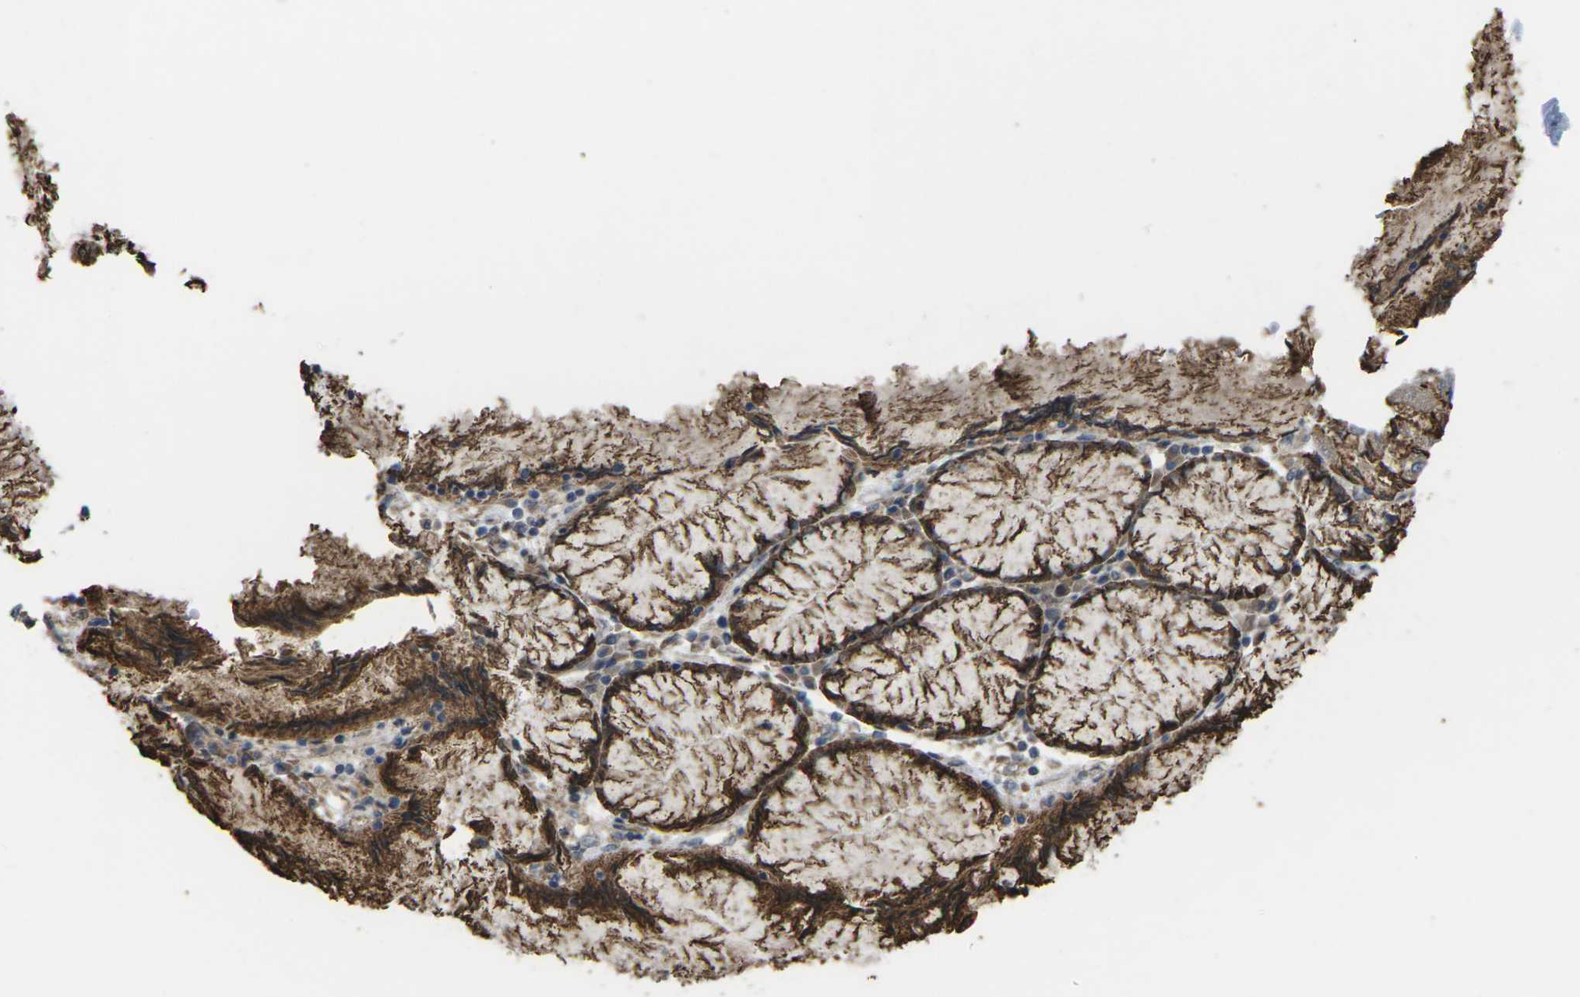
{"staining": {"intensity": "moderate", "quantity": ">75%", "location": "cytoplasmic/membranous"}, "tissue": "stomach cancer", "cell_type": "Tumor cells", "image_type": "cancer", "snomed": [{"axis": "morphology", "description": "Normal tissue, NOS"}, {"axis": "morphology", "description": "Adenocarcinoma, NOS"}, {"axis": "topography", "description": "Stomach, upper"}, {"axis": "topography", "description": "Stomach"}], "caption": "About >75% of tumor cells in human stomach adenocarcinoma show moderate cytoplasmic/membranous protein expression as visualized by brown immunohistochemical staining.", "gene": "TIAM1", "patient": {"sex": "male", "age": 59}}